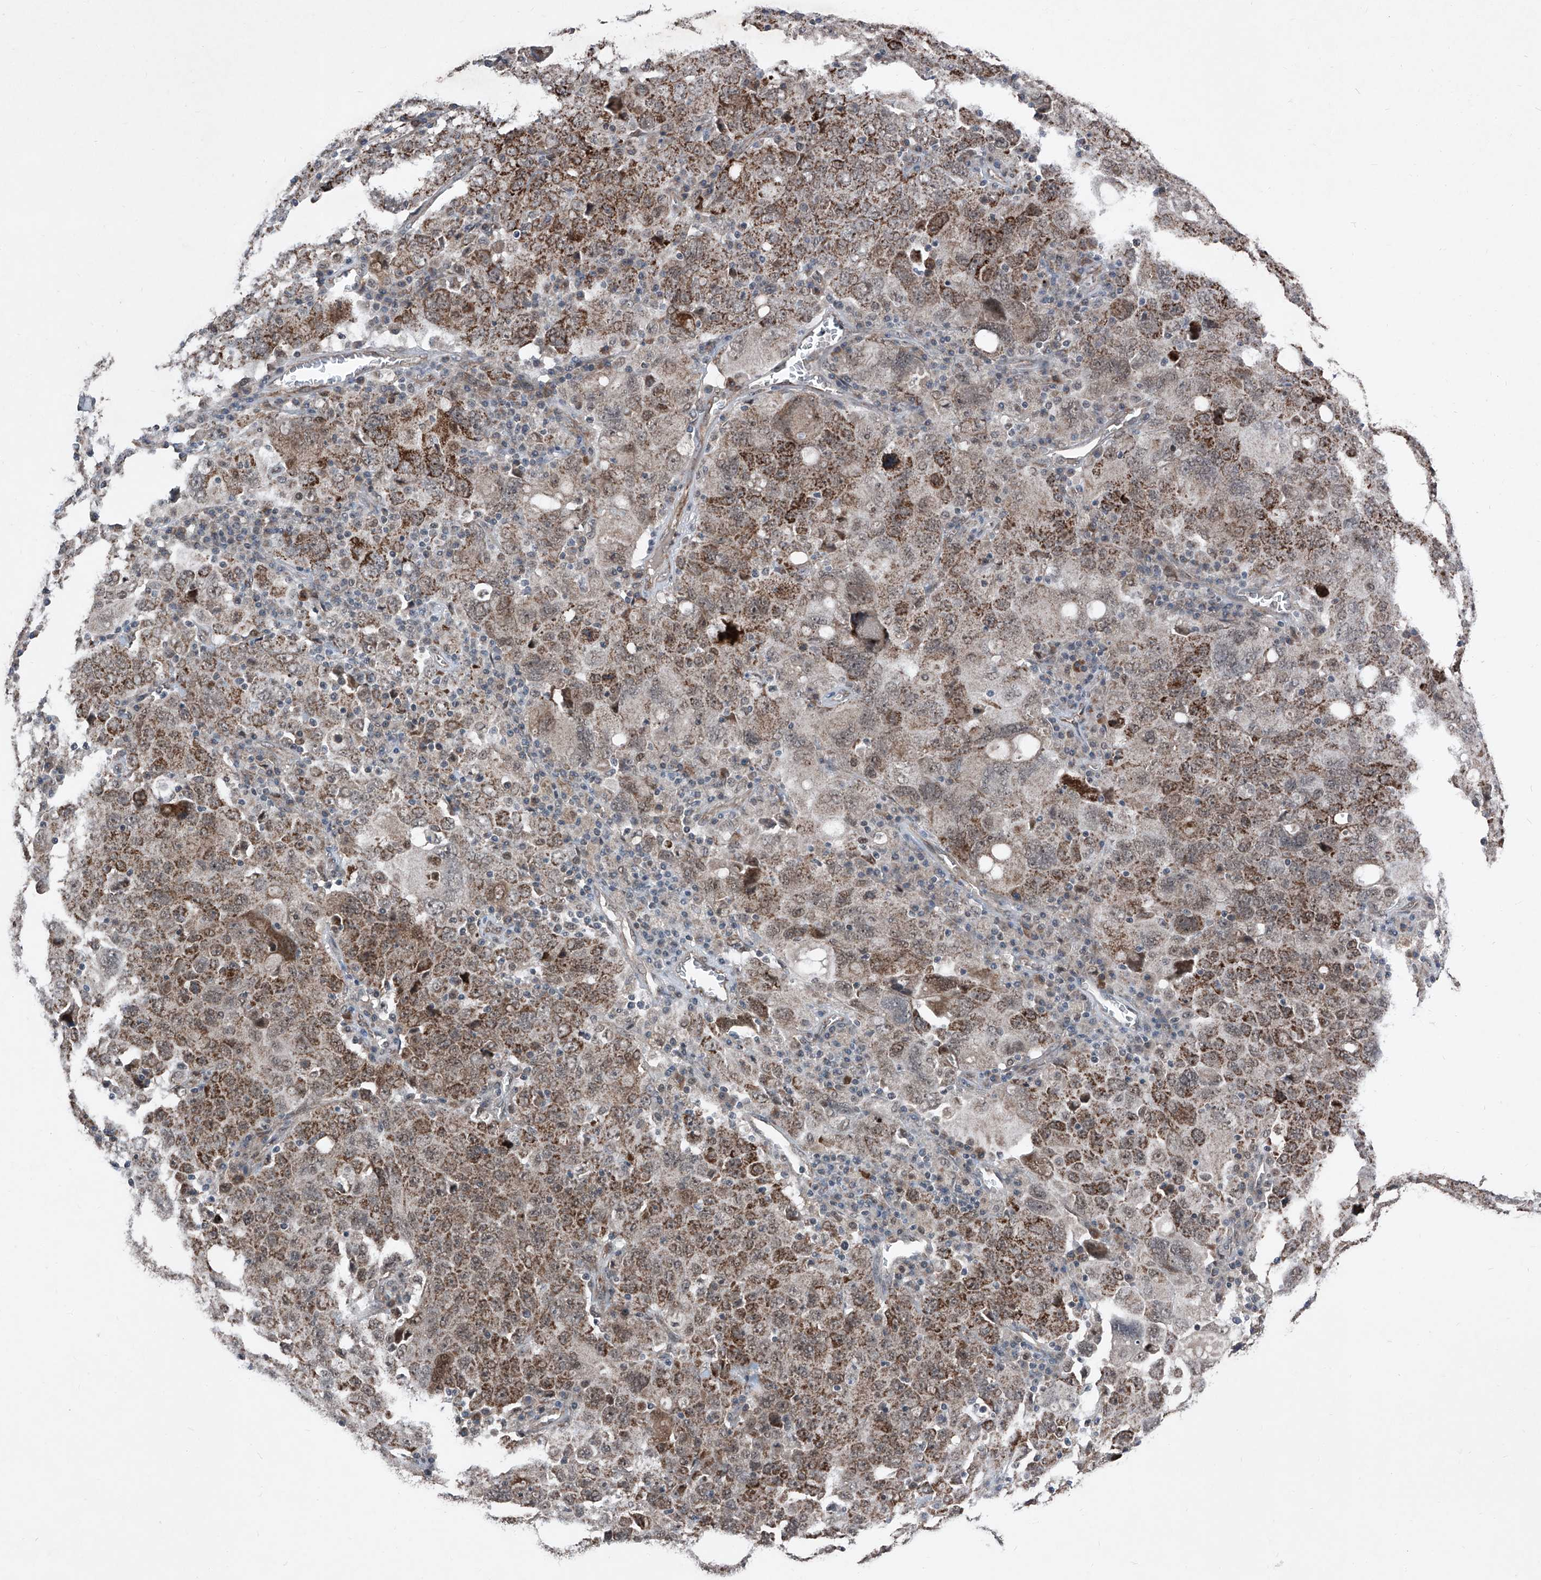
{"staining": {"intensity": "strong", "quantity": ">75%", "location": "cytoplasmic/membranous"}, "tissue": "ovarian cancer", "cell_type": "Tumor cells", "image_type": "cancer", "snomed": [{"axis": "morphology", "description": "Carcinoma, endometroid"}, {"axis": "topography", "description": "Ovary"}], "caption": "IHC of human ovarian cancer (endometroid carcinoma) demonstrates high levels of strong cytoplasmic/membranous positivity in about >75% of tumor cells.", "gene": "COA7", "patient": {"sex": "female", "age": 62}}